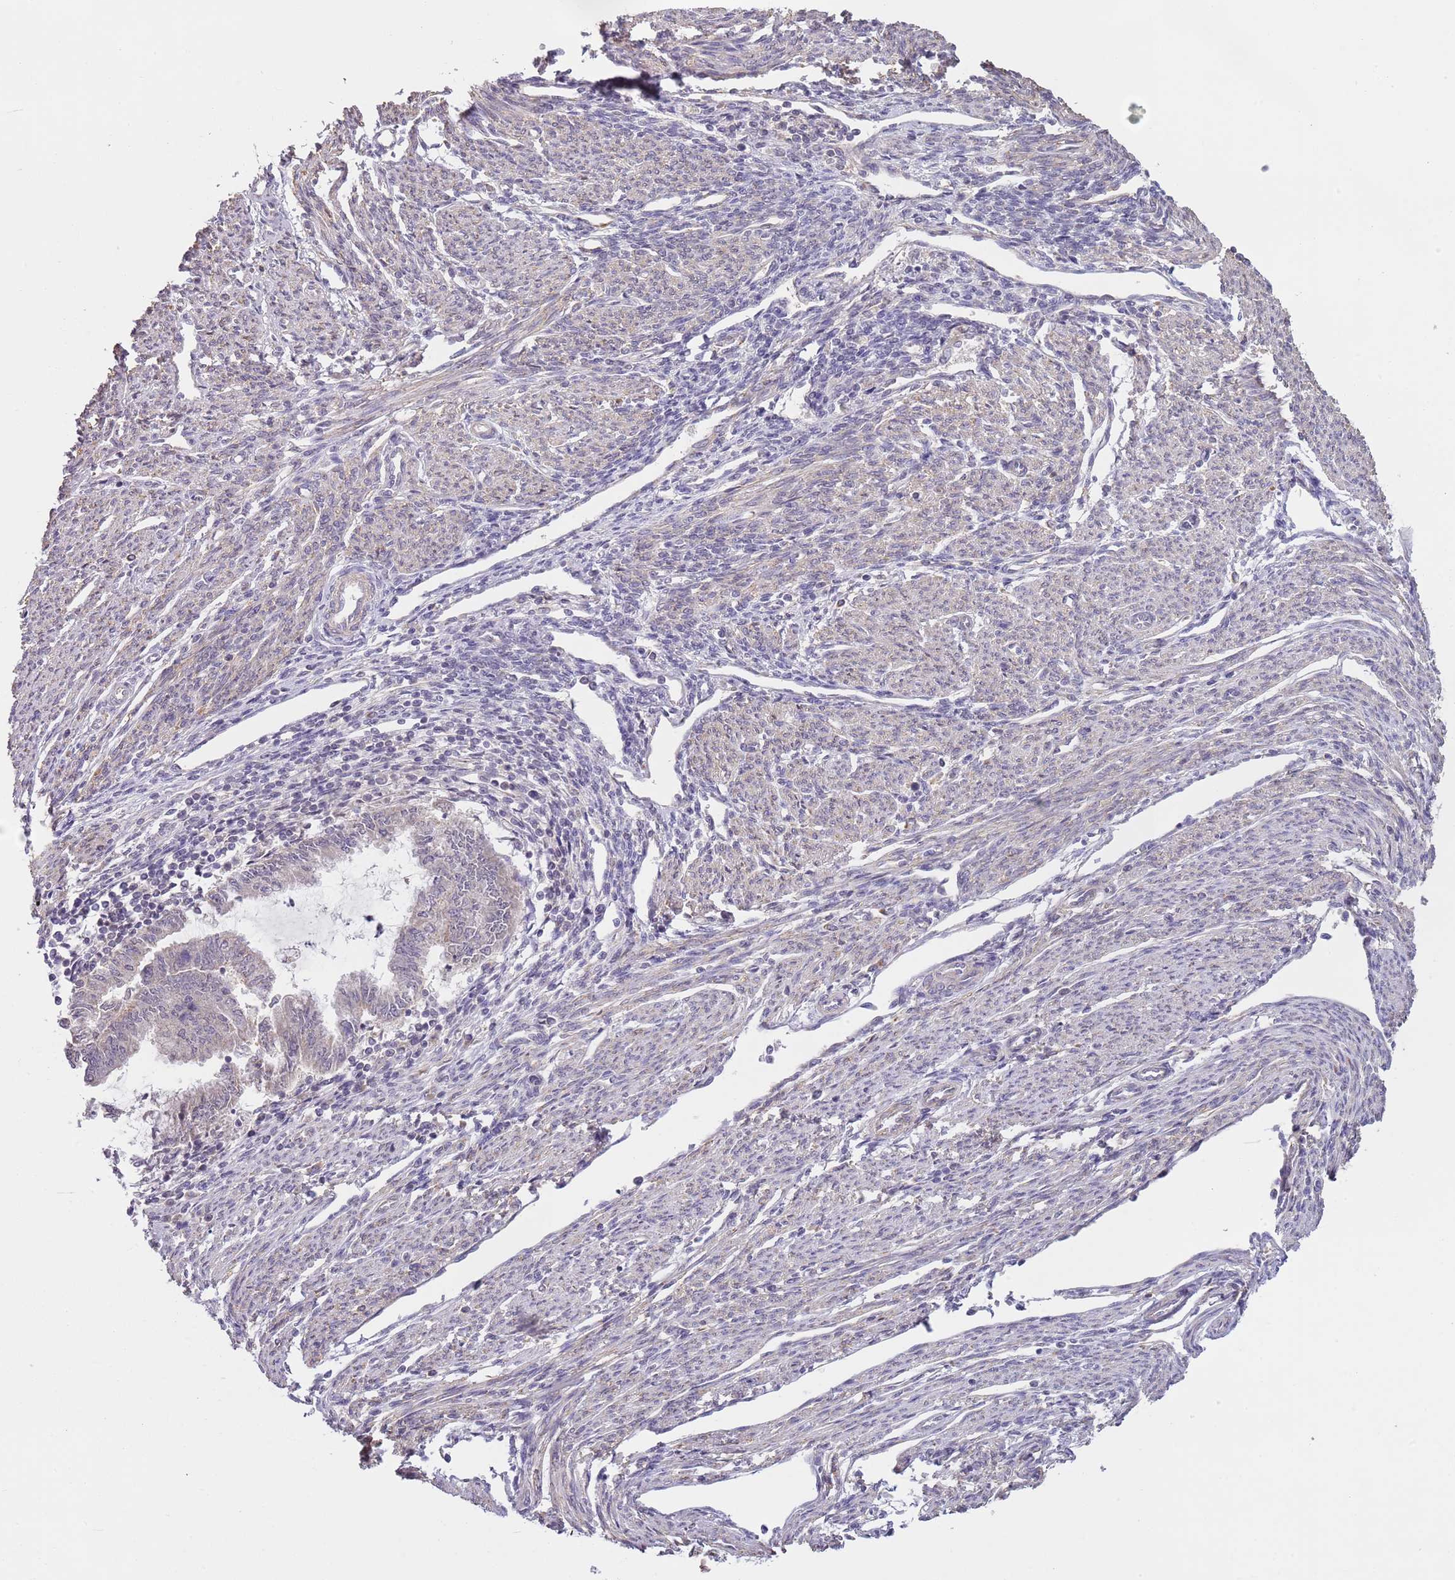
{"staining": {"intensity": "negative", "quantity": "none", "location": "none"}, "tissue": "endometrial cancer", "cell_type": "Tumor cells", "image_type": "cancer", "snomed": [{"axis": "morphology", "description": "Adenocarcinoma, NOS"}, {"axis": "topography", "description": "Endometrium"}], "caption": "Tumor cells are negative for protein expression in human endometrial cancer. (DAB immunohistochemistry (IHC) visualized using brightfield microscopy, high magnification).", "gene": "SKOR2", "patient": {"sex": "female", "age": 79}}